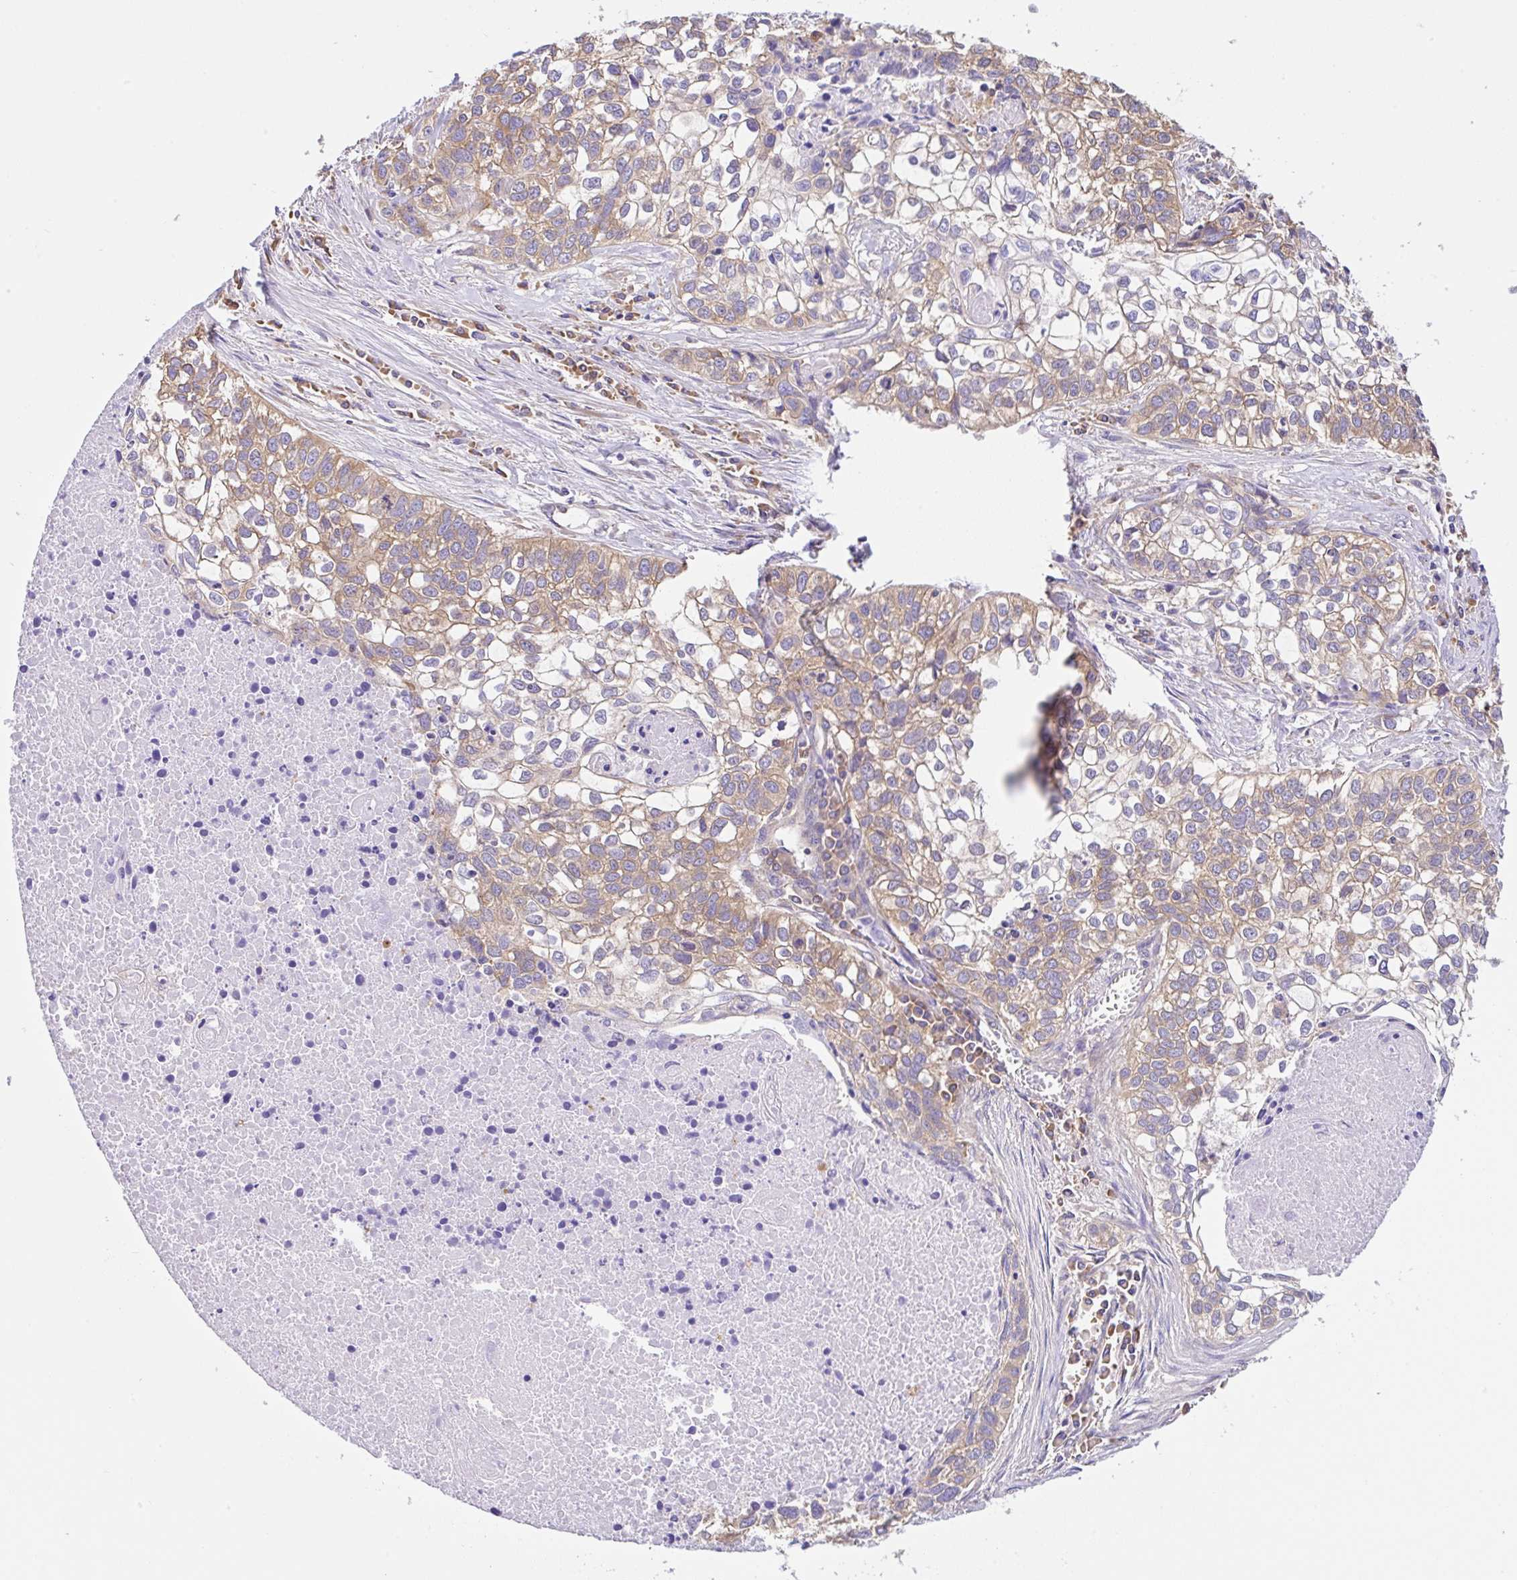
{"staining": {"intensity": "moderate", "quantity": "25%-75%", "location": "cytoplasmic/membranous"}, "tissue": "lung cancer", "cell_type": "Tumor cells", "image_type": "cancer", "snomed": [{"axis": "morphology", "description": "Squamous cell carcinoma, NOS"}, {"axis": "topography", "description": "Lung"}], "caption": "A micrograph of lung cancer (squamous cell carcinoma) stained for a protein demonstrates moderate cytoplasmic/membranous brown staining in tumor cells.", "gene": "GFPT2", "patient": {"sex": "male", "age": 74}}